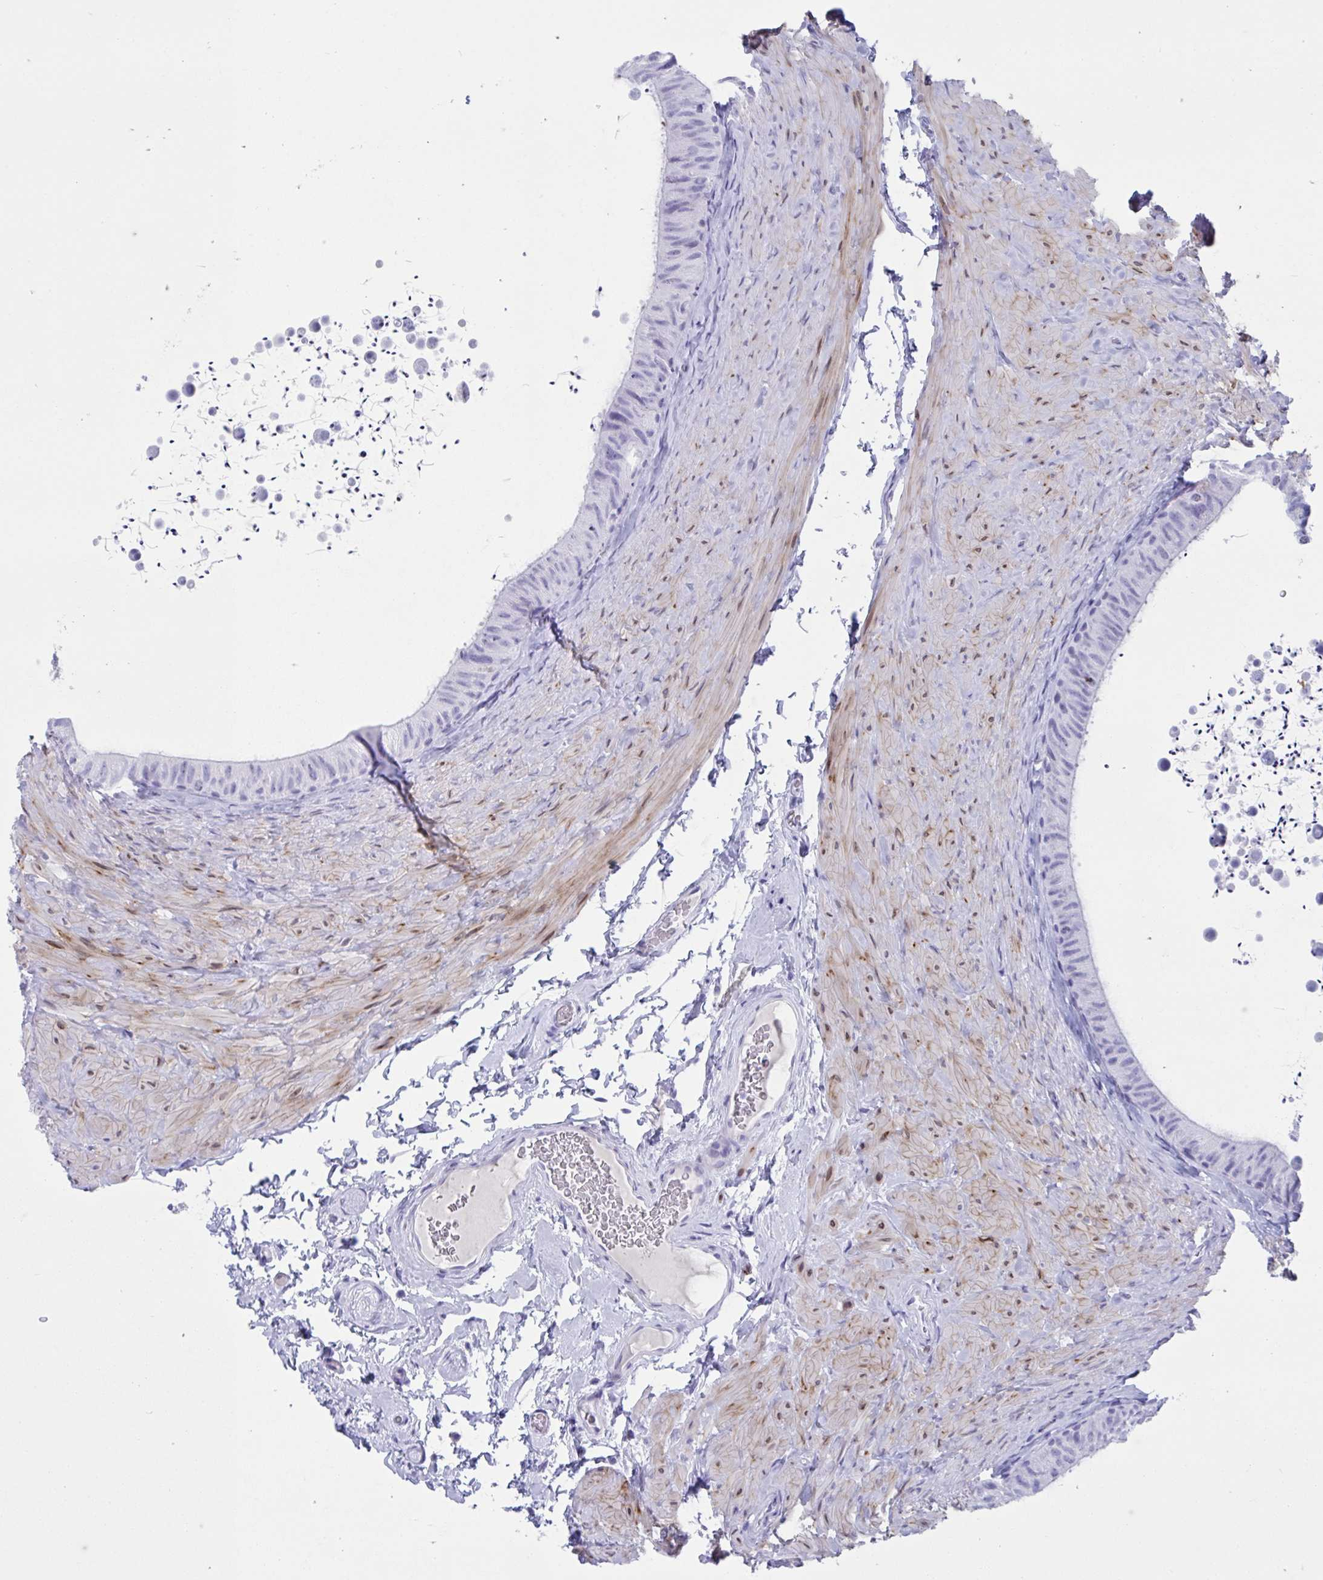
{"staining": {"intensity": "negative", "quantity": "none", "location": "none"}, "tissue": "epididymis", "cell_type": "Glandular cells", "image_type": "normal", "snomed": [{"axis": "morphology", "description": "Normal tissue, NOS"}, {"axis": "topography", "description": "Epididymis, spermatic cord, NOS"}, {"axis": "topography", "description": "Epididymis"}], "caption": "Human epididymis stained for a protein using IHC displays no staining in glandular cells.", "gene": "TMEM35A", "patient": {"sex": "male", "age": 31}}